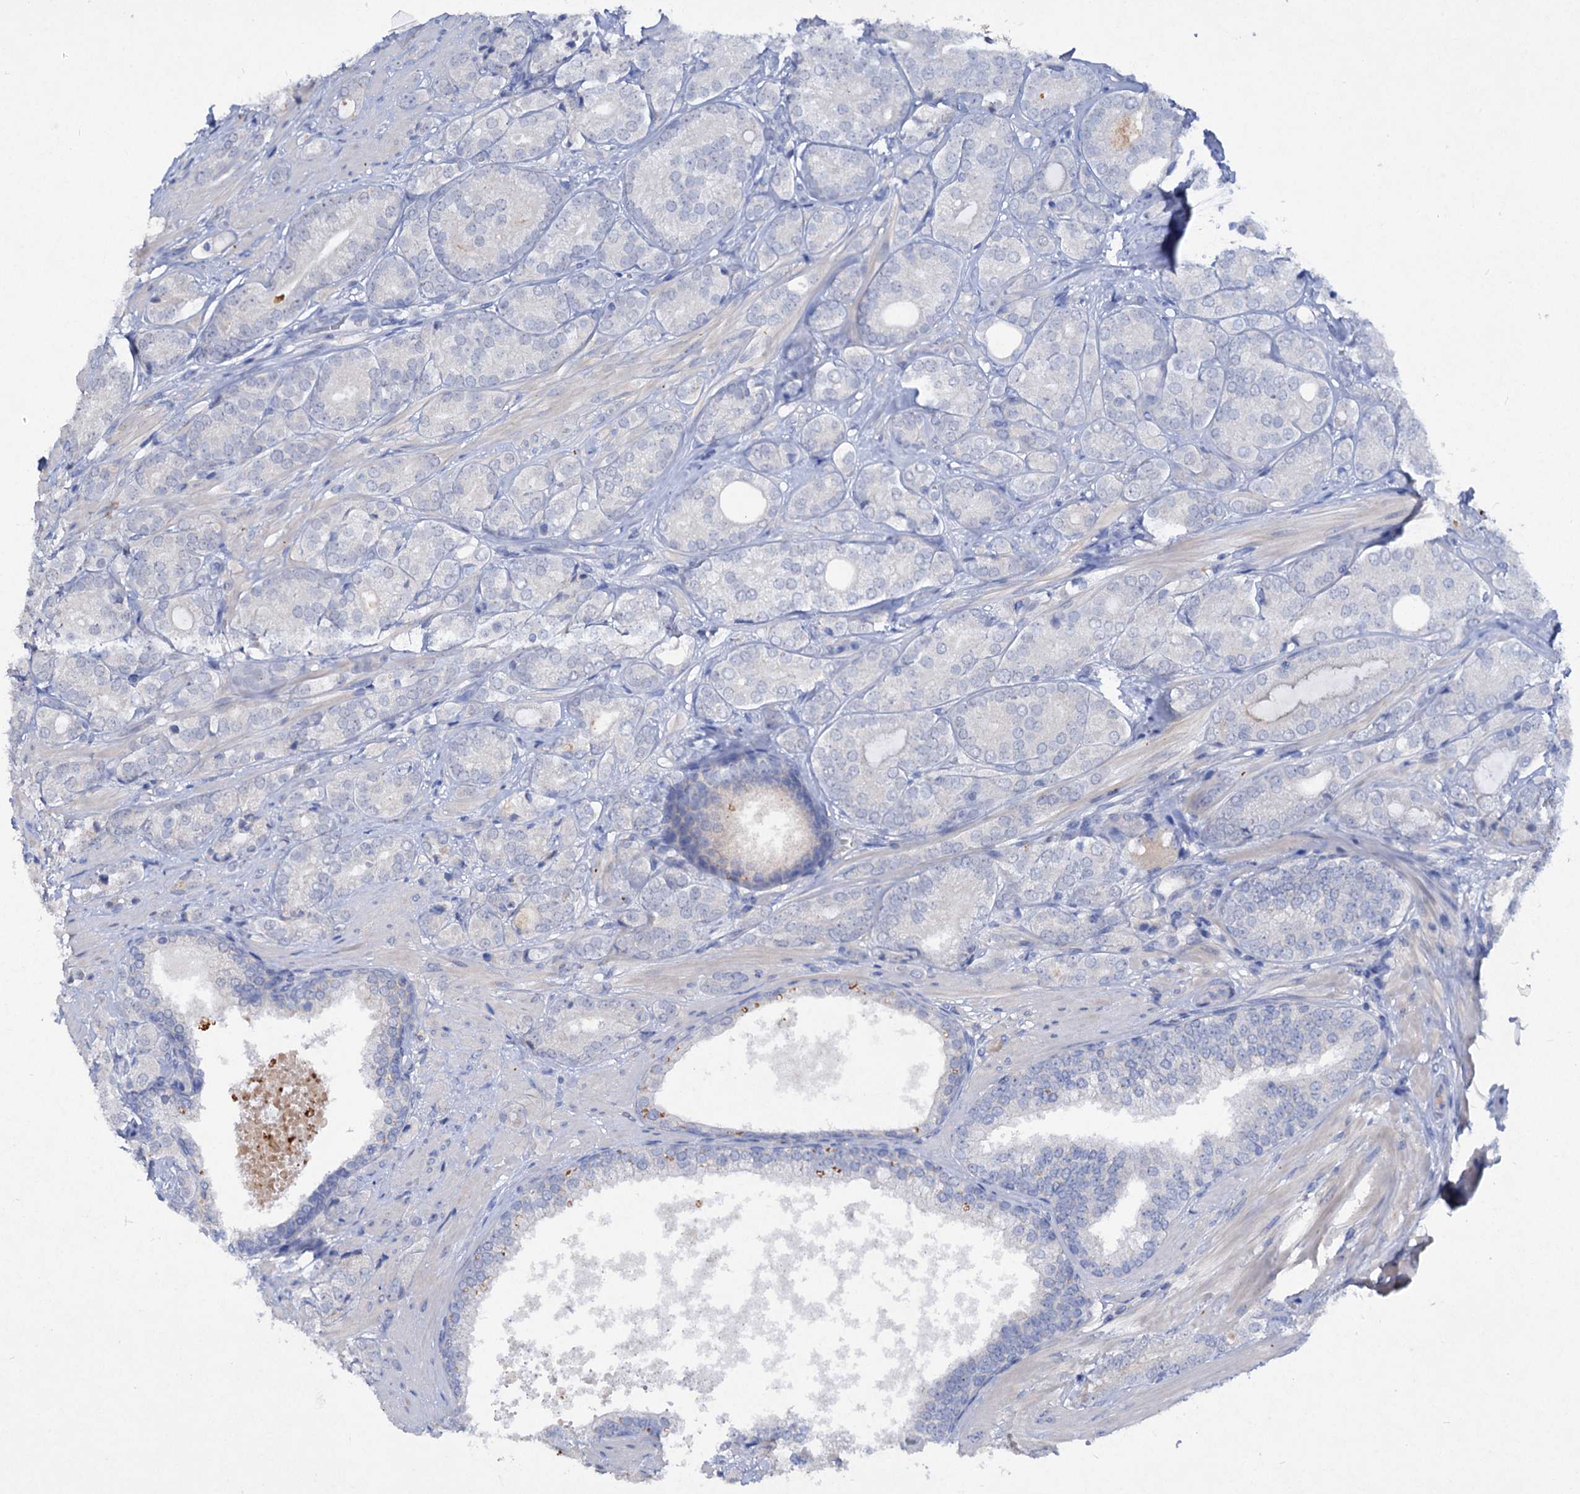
{"staining": {"intensity": "negative", "quantity": "none", "location": "none"}, "tissue": "prostate cancer", "cell_type": "Tumor cells", "image_type": "cancer", "snomed": [{"axis": "morphology", "description": "Adenocarcinoma, High grade"}, {"axis": "topography", "description": "Prostate"}], "caption": "Immunohistochemistry (IHC) of prostate cancer (high-grade adenocarcinoma) displays no staining in tumor cells.", "gene": "ATP4A", "patient": {"sex": "male", "age": 60}}